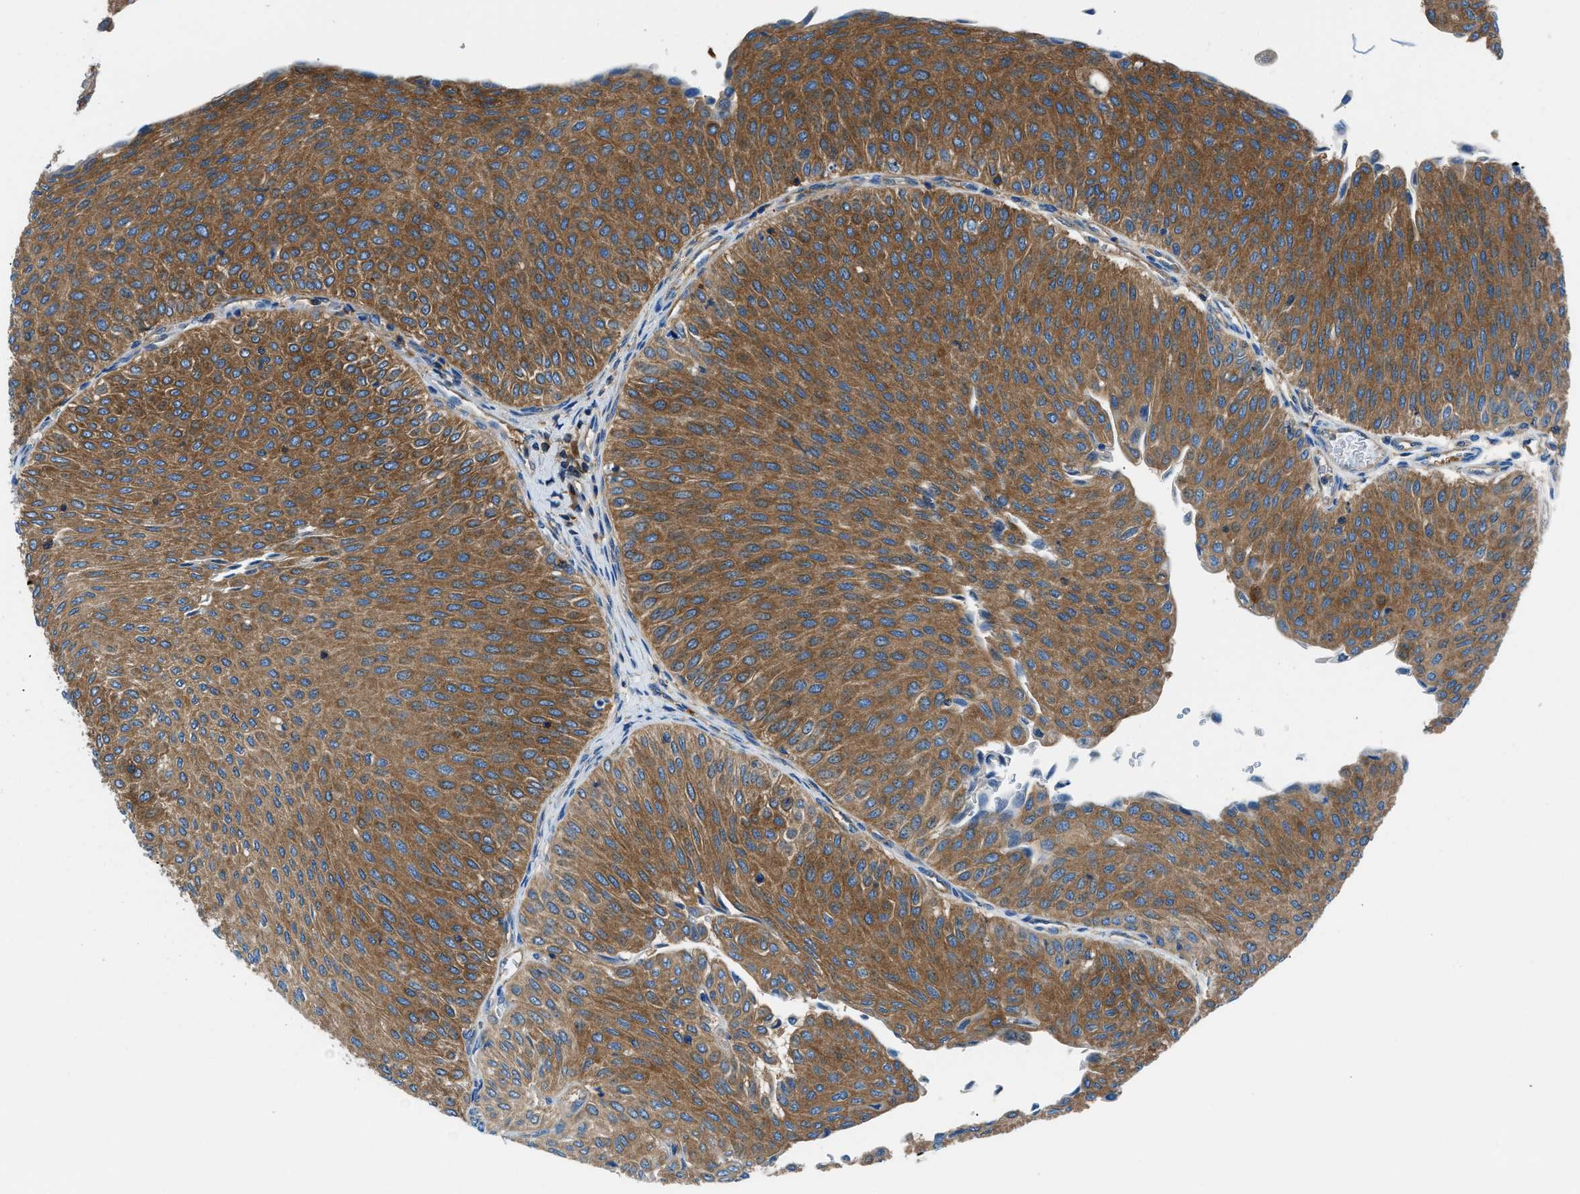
{"staining": {"intensity": "strong", "quantity": ">75%", "location": "cytoplasmic/membranous"}, "tissue": "urothelial cancer", "cell_type": "Tumor cells", "image_type": "cancer", "snomed": [{"axis": "morphology", "description": "Urothelial carcinoma, Low grade"}, {"axis": "topography", "description": "Urinary bladder"}], "caption": "Protein staining of low-grade urothelial carcinoma tissue exhibits strong cytoplasmic/membranous staining in about >75% of tumor cells.", "gene": "SARS1", "patient": {"sex": "male", "age": 78}}